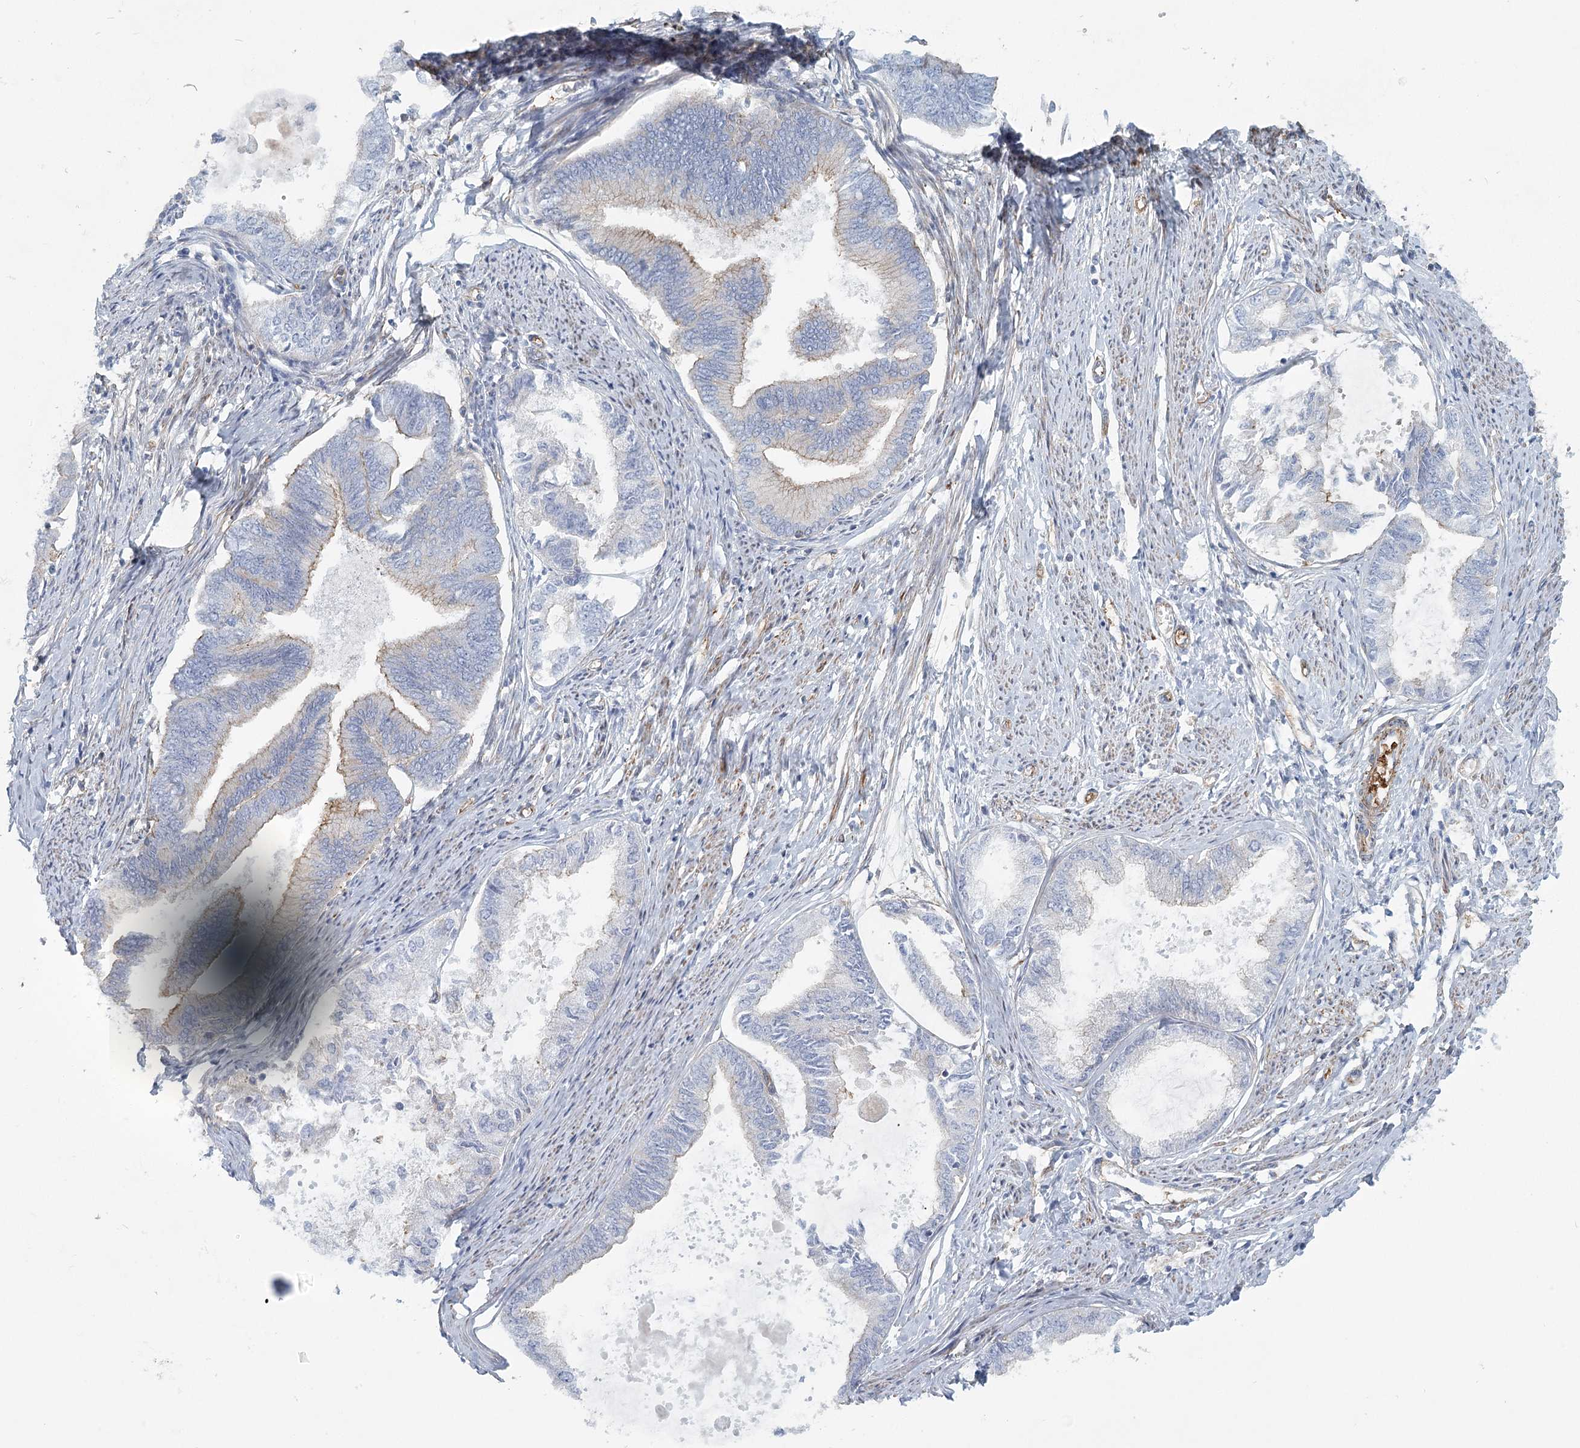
{"staining": {"intensity": "negative", "quantity": "none", "location": "none"}, "tissue": "endometrial cancer", "cell_type": "Tumor cells", "image_type": "cancer", "snomed": [{"axis": "morphology", "description": "Adenocarcinoma, NOS"}, {"axis": "topography", "description": "Endometrium"}], "caption": "A micrograph of human adenocarcinoma (endometrial) is negative for staining in tumor cells.", "gene": "IFT46", "patient": {"sex": "female", "age": 86}}